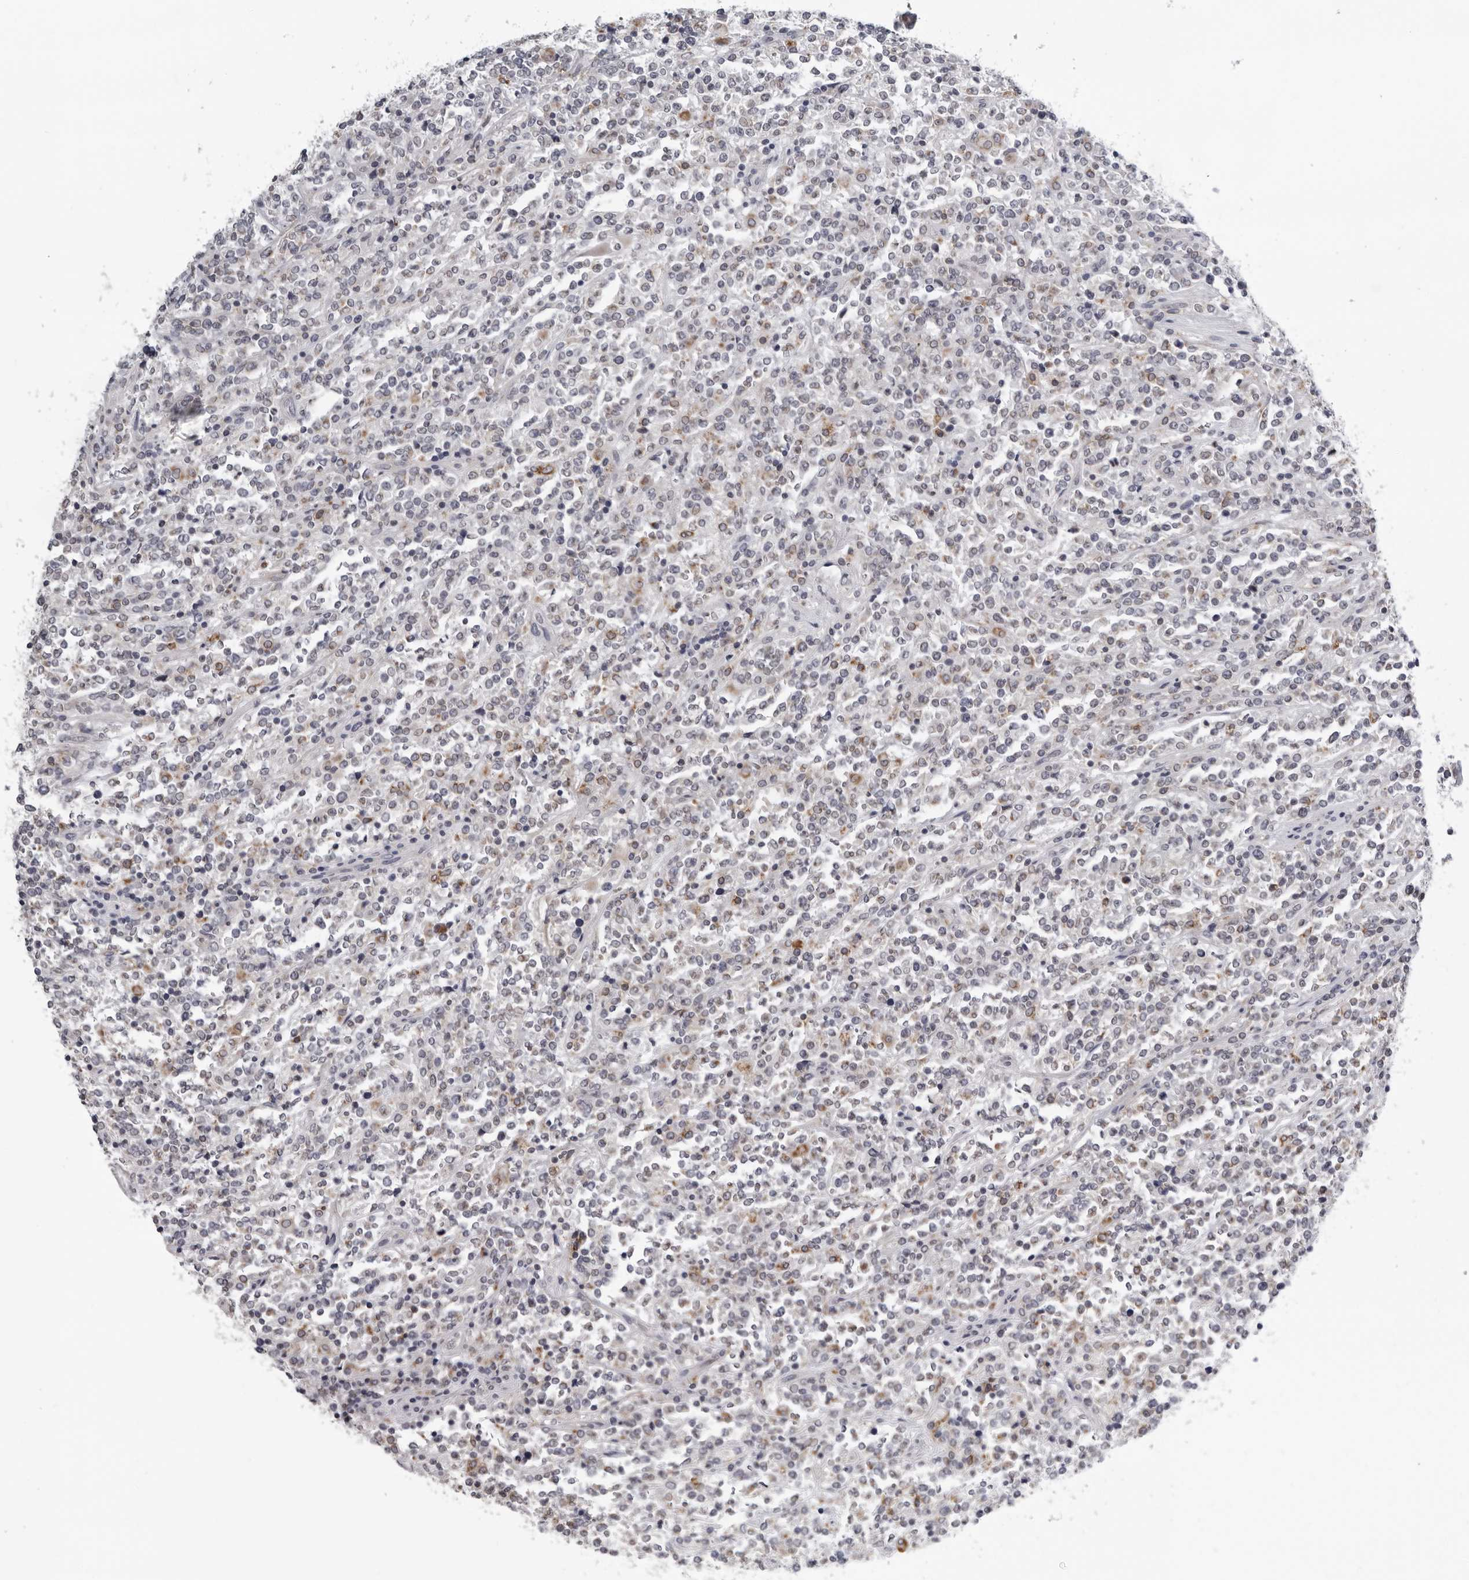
{"staining": {"intensity": "negative", "quantity": "none", "location": "none"}, "tissue": "lymphoma", "cell_type": "Tumor cells", "image_type": "cancer", "snomed": [{"axis": "morphology", "description": "Malignant lymphoma, non-Hodgkin's type, High grade"}, {"axis": "topography", "description": "Soft tissue"}], "caption": "Immunohistochemical staining of human malignant lymphoma, non-Hodgkin's type (high-grade) demonstrates no significant staining in tumor cells.", "gene": "CPT2", "patient": {"sex": "male", "age": 18}}